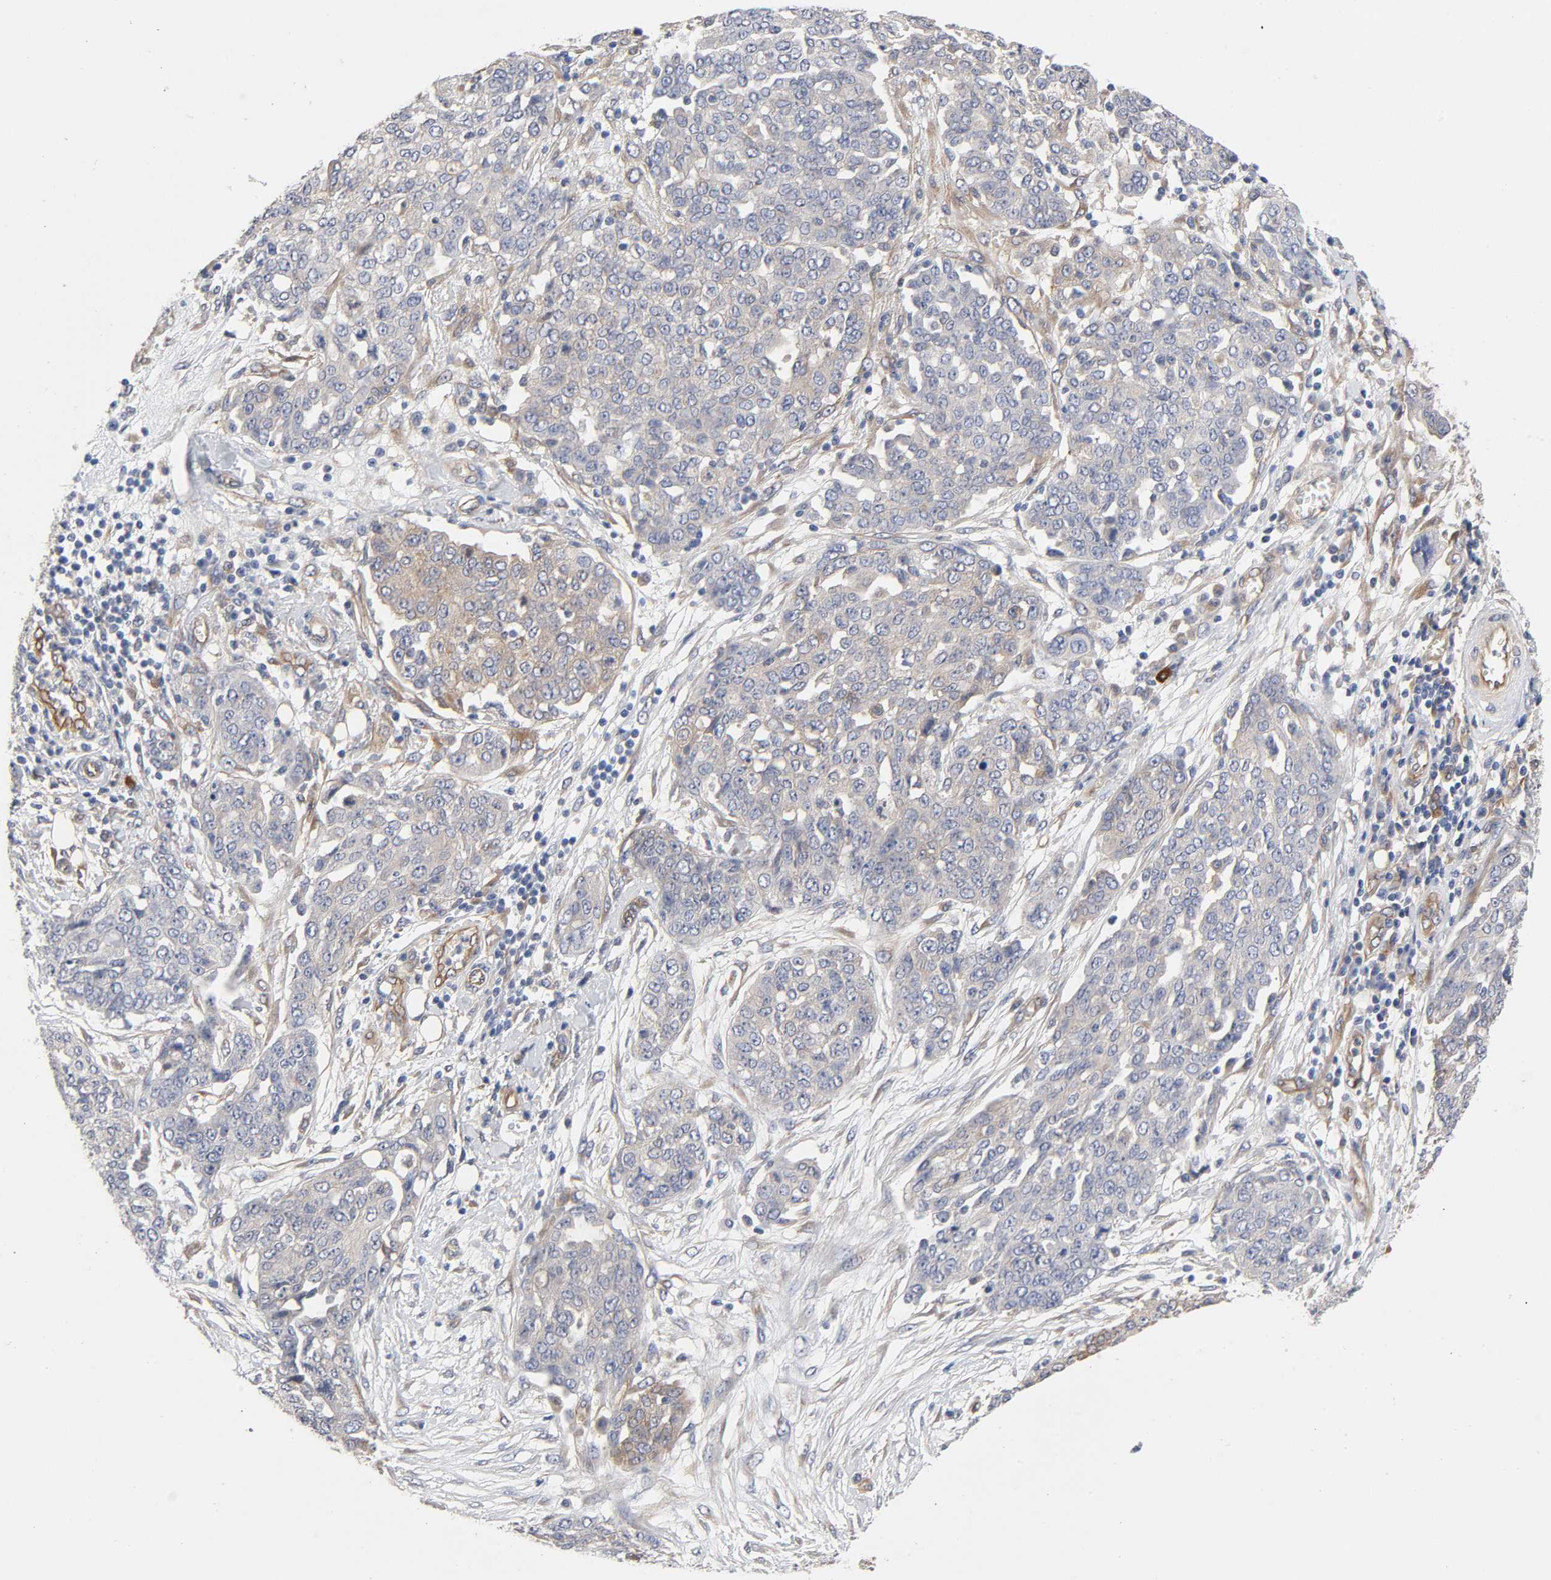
{"staining": {"intensity": "negative", "quantity": "none", "location": "none"}, "tissue": "ovarian cancer", "cell_type": "Tumor cells", "image_type": "cancer", "snomed": [{"axis": "morphology", "description": "Cystadenocarcinoma, serous, NOS"}, {"axis": "topography", "description": "Soft tissue"}, {"axis": "topography", "description": "Ovary"}], "caption": "IHC of ovarian cancer demonstrates no expression in tumor cells.", "gene": "RAB13", "patient": {"sex": "female", "age": 57}}